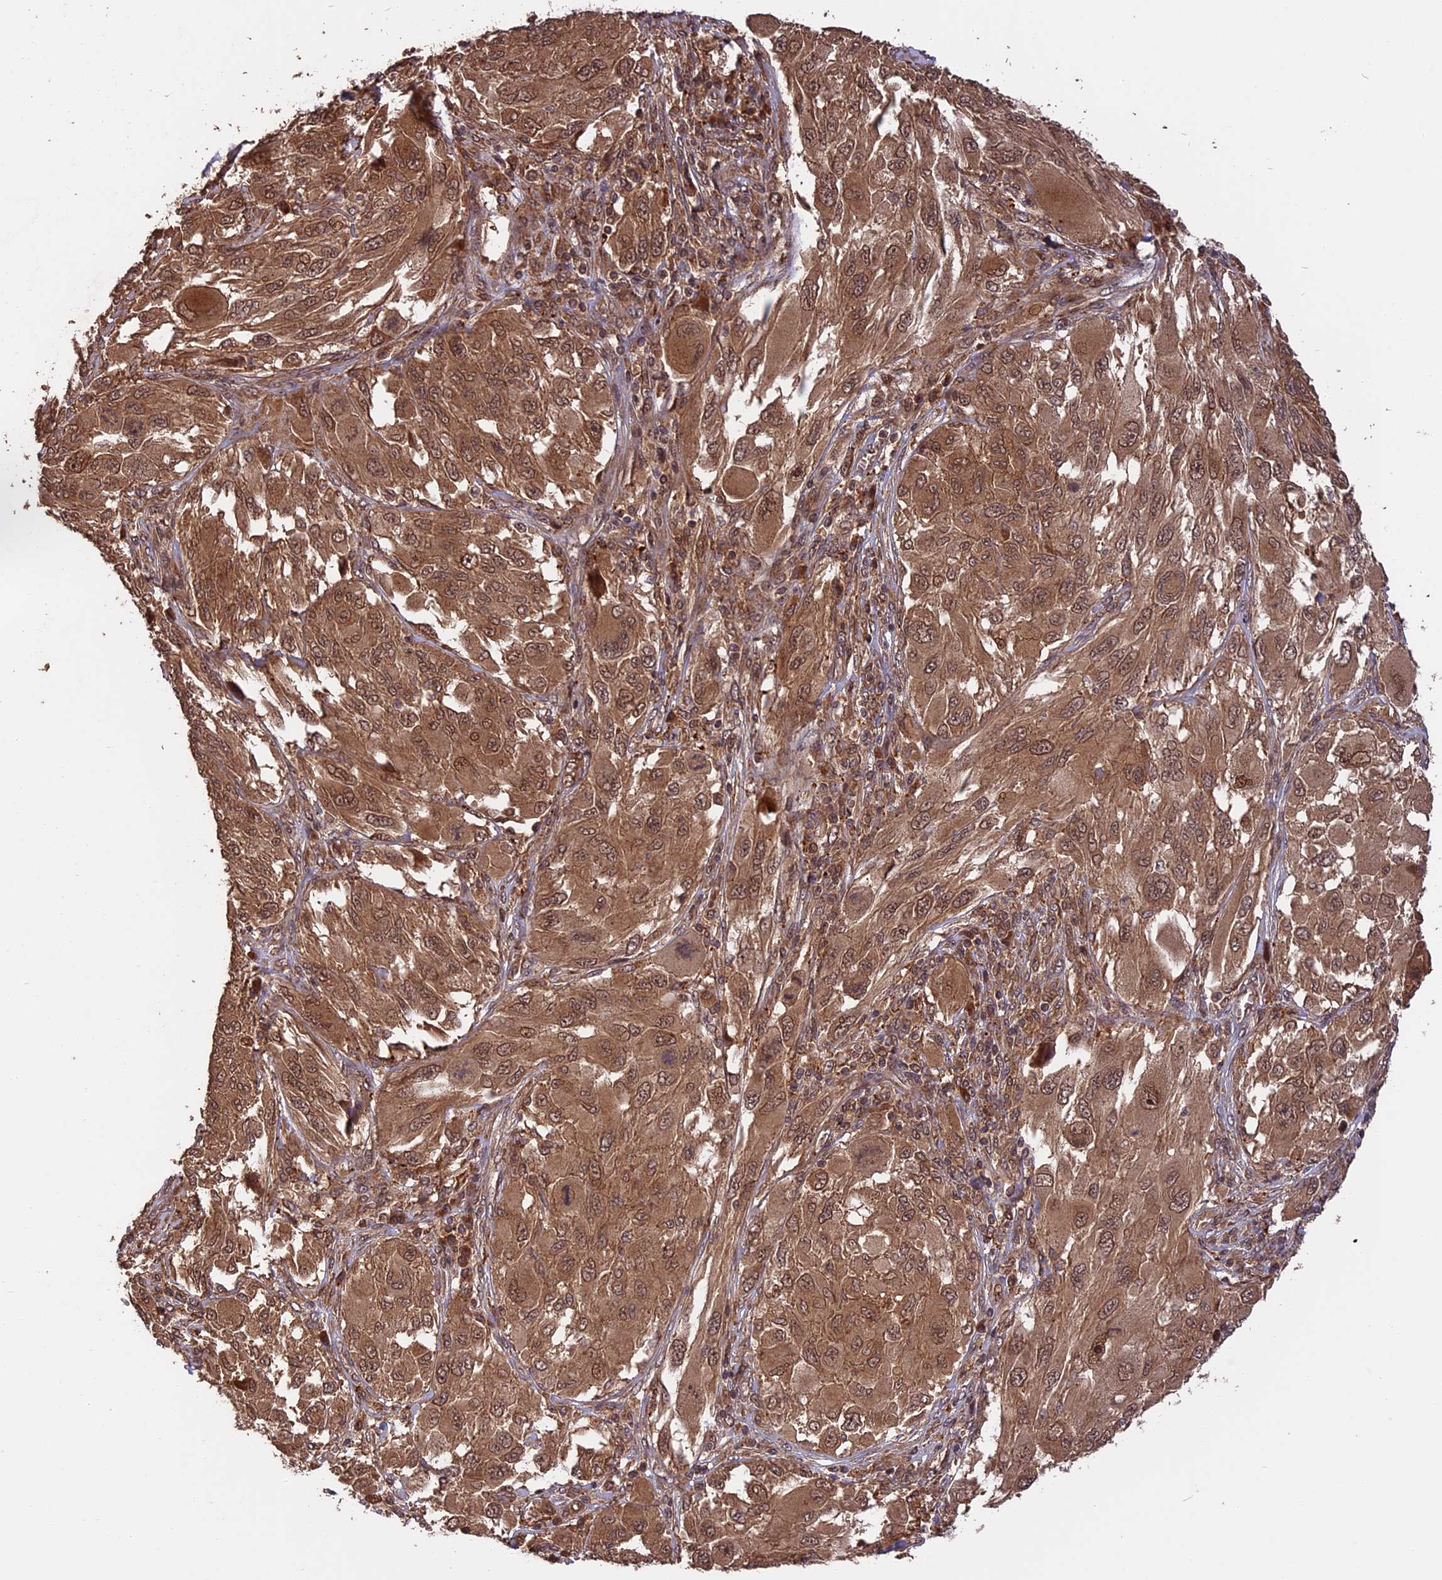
{"staining": {"intensity": "moderate", "quantity": ">75%", "location": "cytoplasmic/membranous,nuclear"}, "tissue": "melanoma", "cell_type": "Tumor cells", "image_type": "cancer", "snomed": [{"axis": "morphology", "description": "Malignant melanoma, NOS"}, {"axis": "topography", "description": "Skin"}], "caption": "Immunohistochemistry of human melanoma shows medium levels of moderate cytoplasmic/membranous and nuclear staining in approximately >75% of tumor cells.", "gene": "ESCO1", "patient": {"sex": "female", "age": 91}}